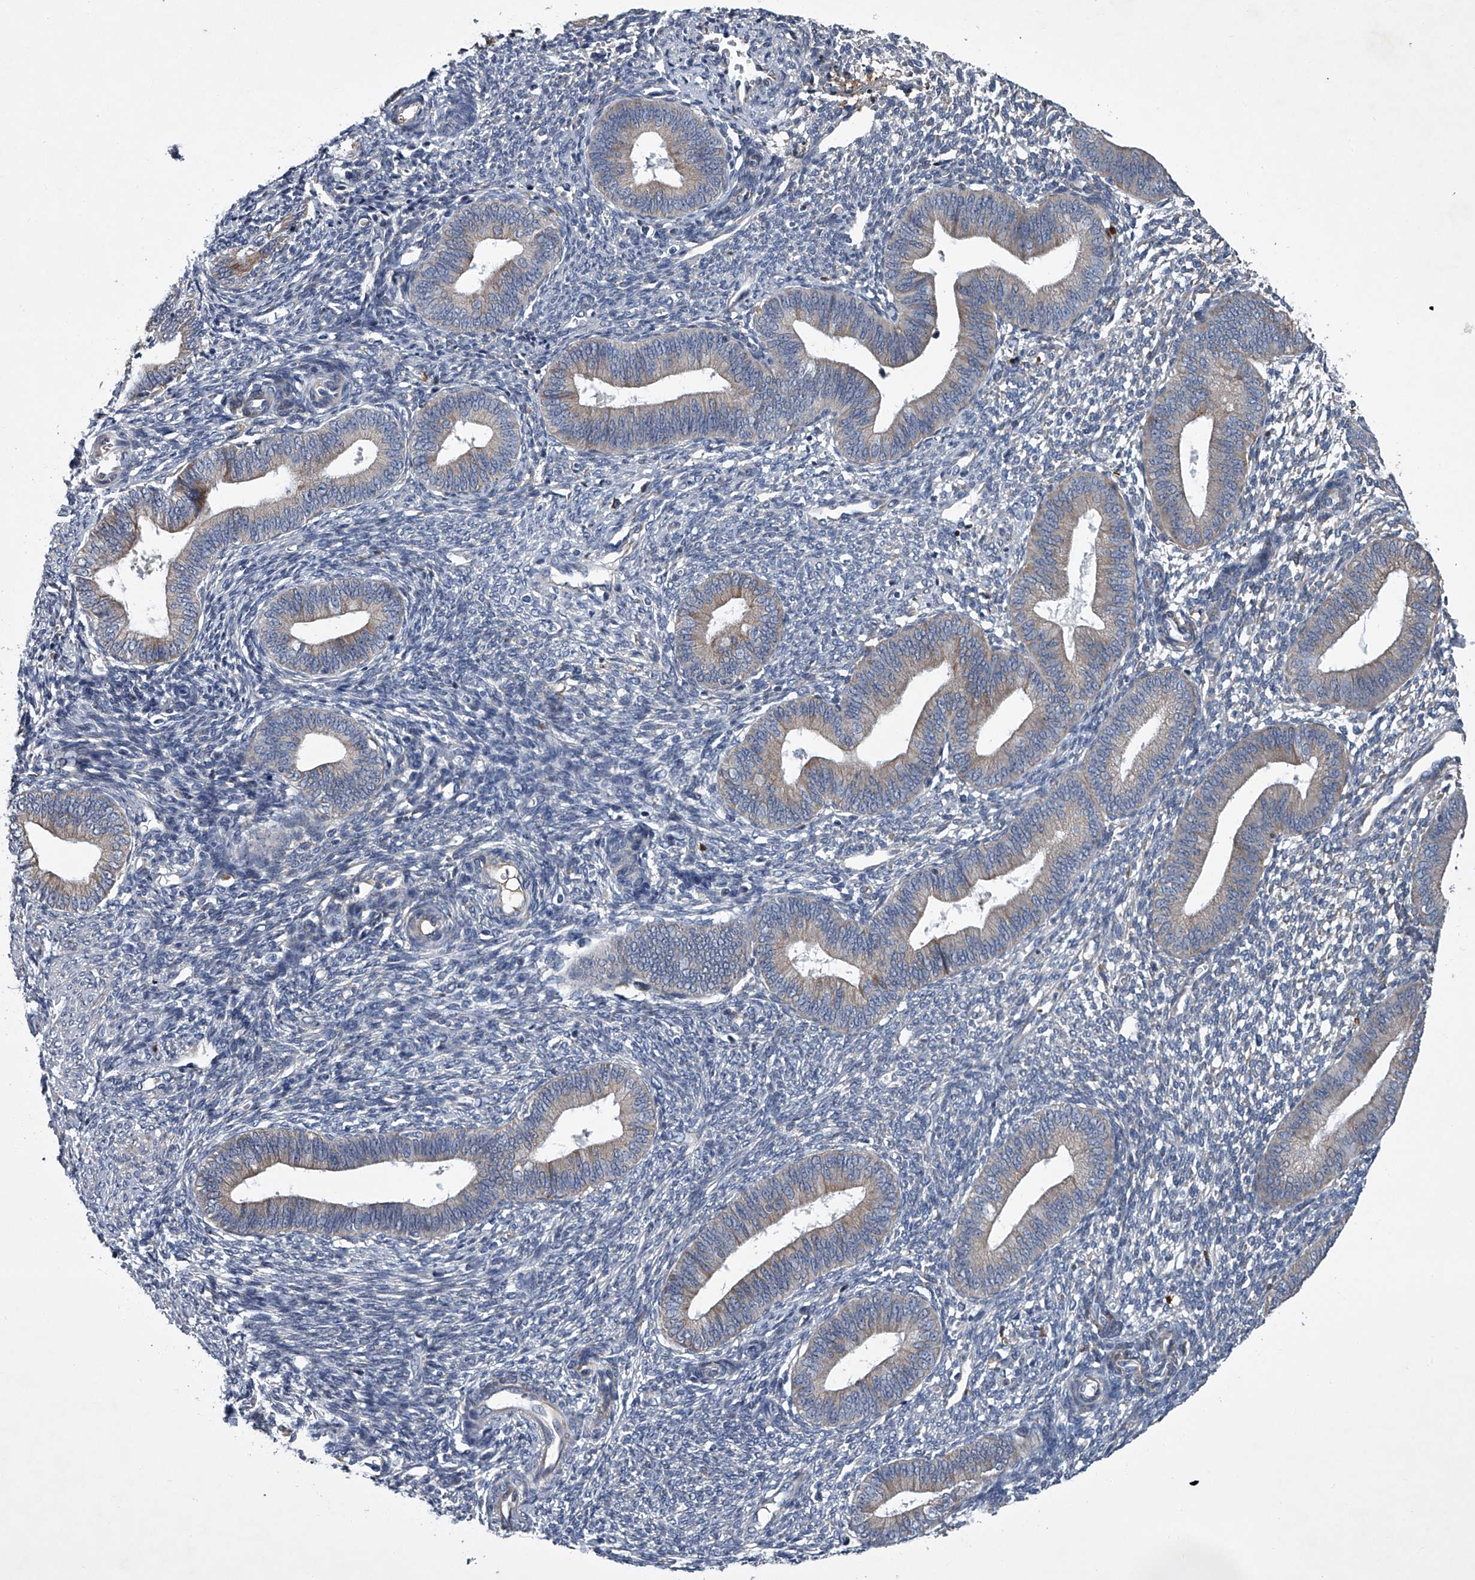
{"staining": {"intensity": "negative", "quantity": "none", "location": "none"}, "tissue": "endometrium", "cell_type": "Cells in endometrial stroma", "image_type": "normal", "snomed": [{"axis": "morphology", "description": "Normal tissue, NOS"}, {"axis": "topography", "description": "Endometrium"}], "caption": "This is a micrograph of immunohistochemistry staining of unremarkable endometrium, which shows no expression in cells in endometrial stroma. (DAB IHC with hematoxylin counter stain).", "gene": "ABCG1", "patient": {"sex": "female", "age": 46}}